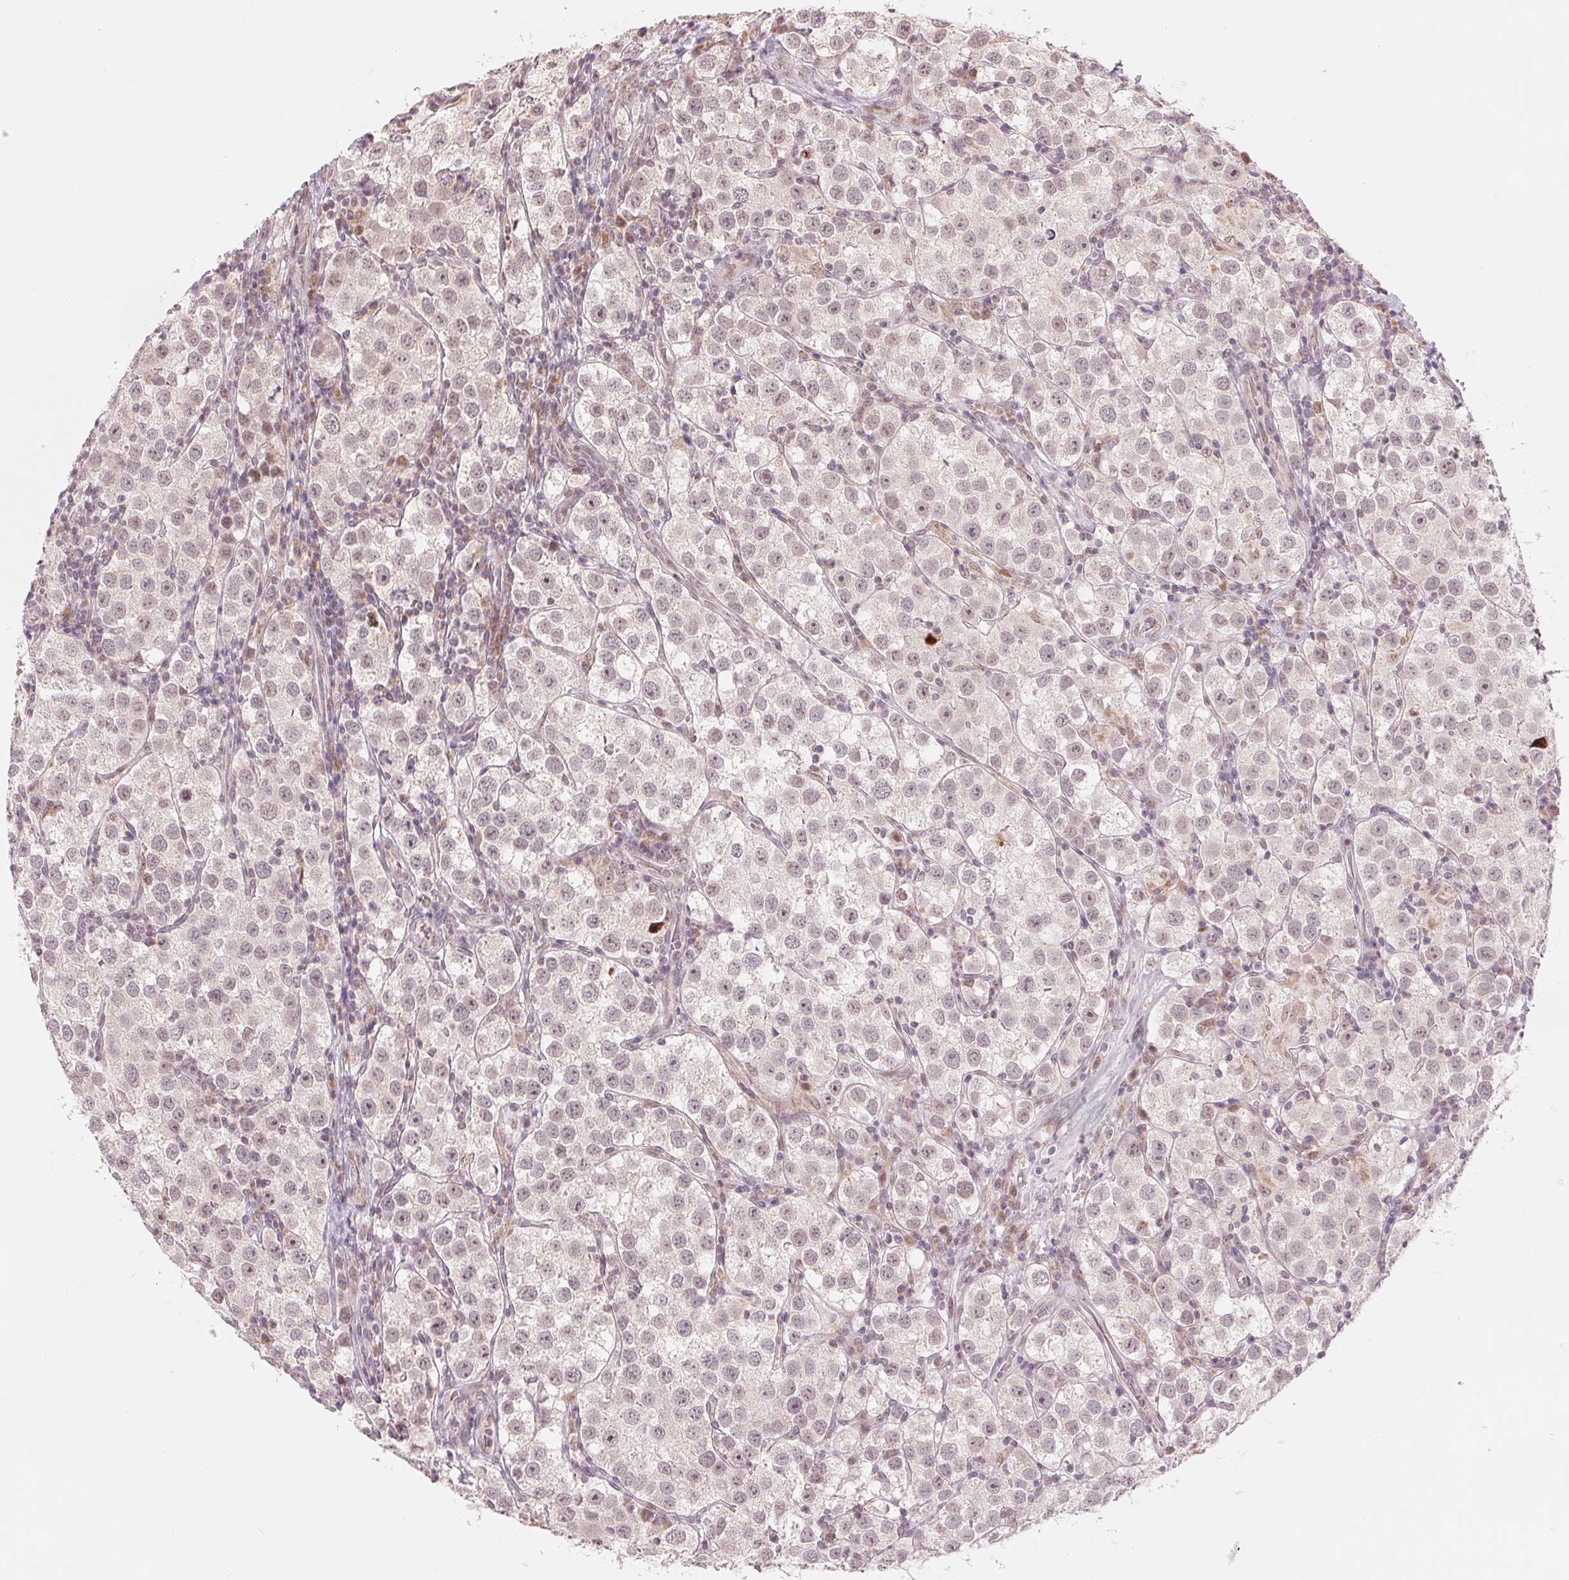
{"staining": {"intensity": "weak", "quantity": "<25%", "location": "nuclear"}, "tissue": "testis cancer", "cell_type": "Tumor cells", "image_type": "cancer", "snomed": [{"axis": "morphology", "description": "Seminoma, NOS"}, {"axis": "topography", "description": "Testis"}], "caption": "A photomicrograph of testis cancer stained for a protein exhibits no brown staining in tumor cells. Brightfield microscopy of immunohistochemistry (IHC) stained with DAB (brown) and hematoxylin (blue), captured at high magnification.", "gene": "ARHGAP32", "patient": {"sex": "male", "age": 37}}